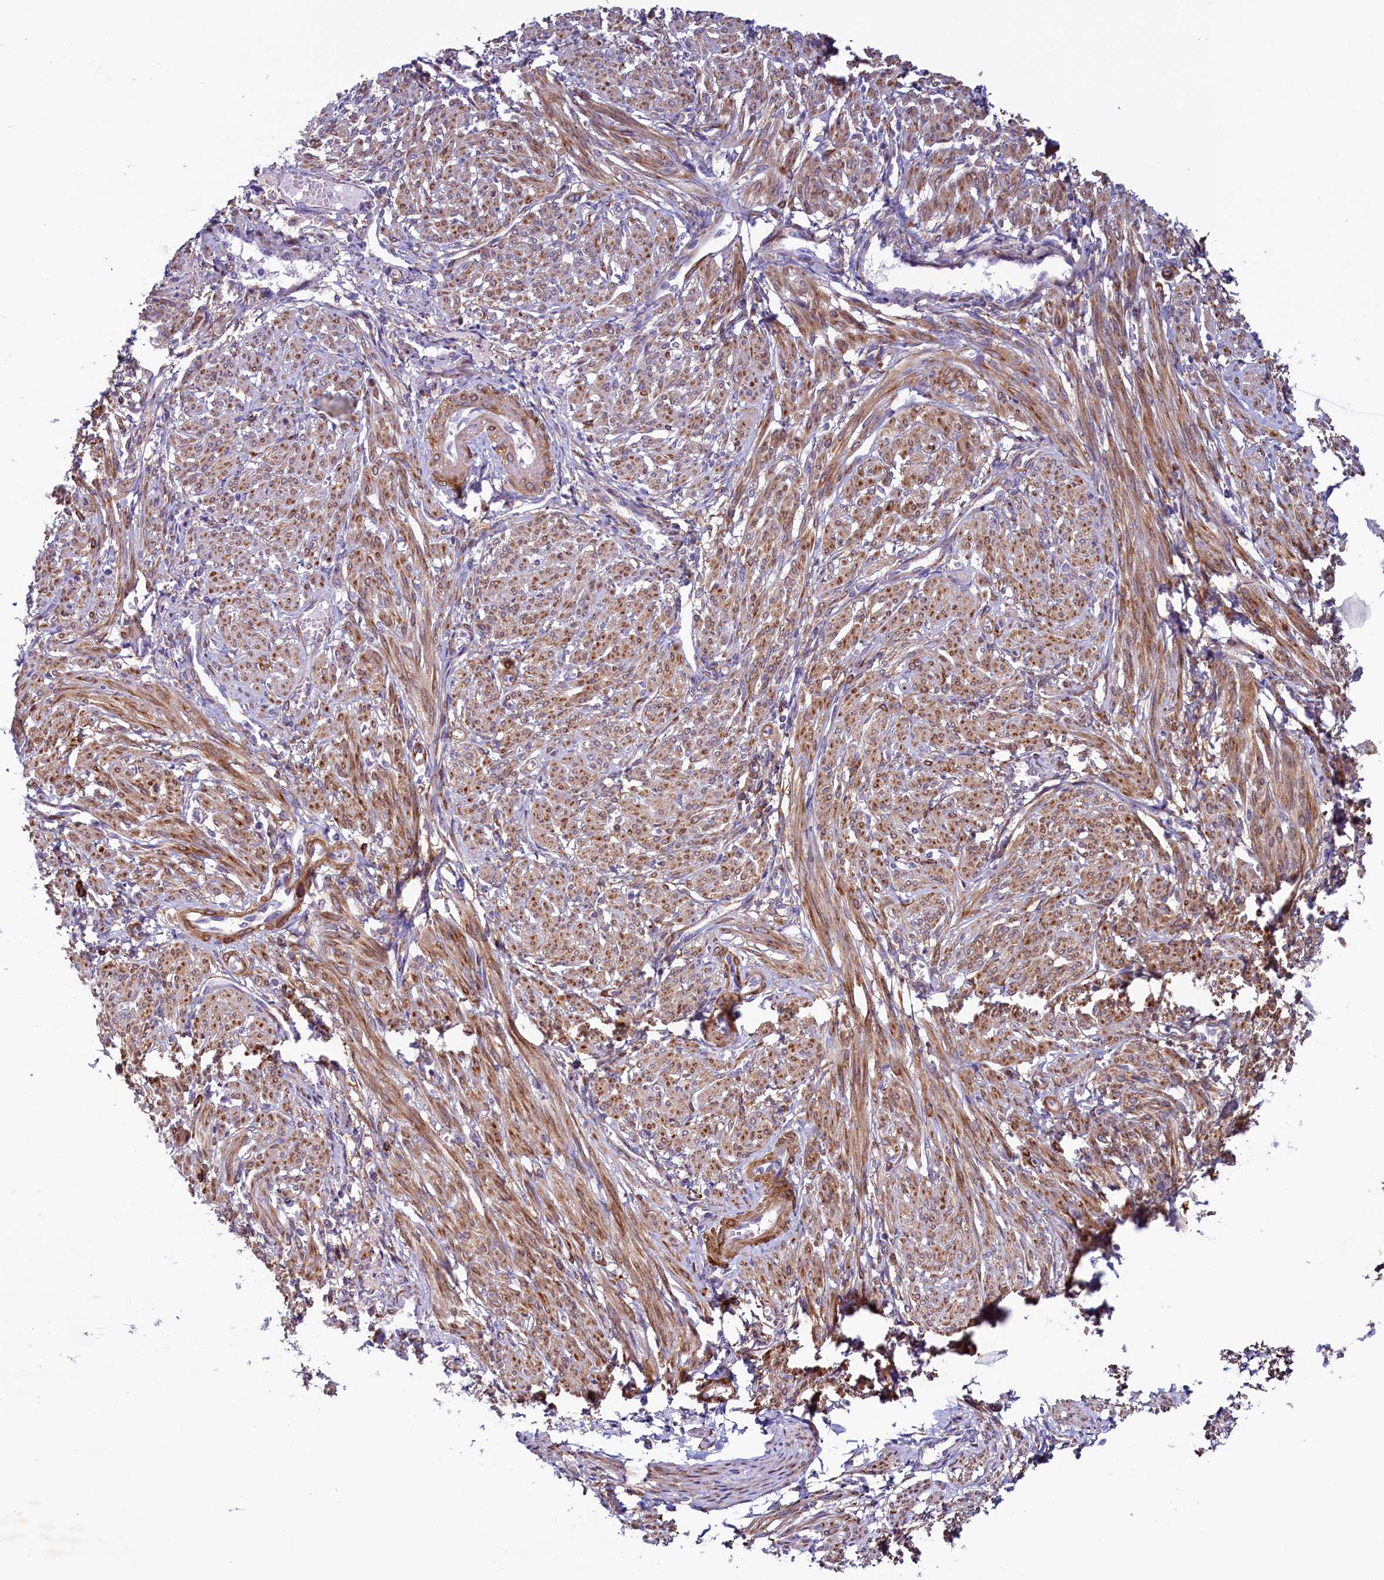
{"staining": {"intensity": "moderate", "quantity": "25%-75%", "location": "cytoplasmic/membranous"}, "tissue": "smooth muscle", "cell_type": "Smooth muscle cells", "image_type": "normal", "snomed": [{"axis": "morphology", "description": "Normal tissue, NOS"}, {"axis": "topography", "description": "Smooth muscle"}], "caption": "Immunohistochemistry (DAB (3,3'-diaminobenzidine)) staining of benign human smooth muscle demonstrates moderate cytoplasmic/membranous protein staining in about 25%-75% of smooth muscle cells.", "gene": "PACSIN3", "patient": {"sex": "female", "age": 39}}